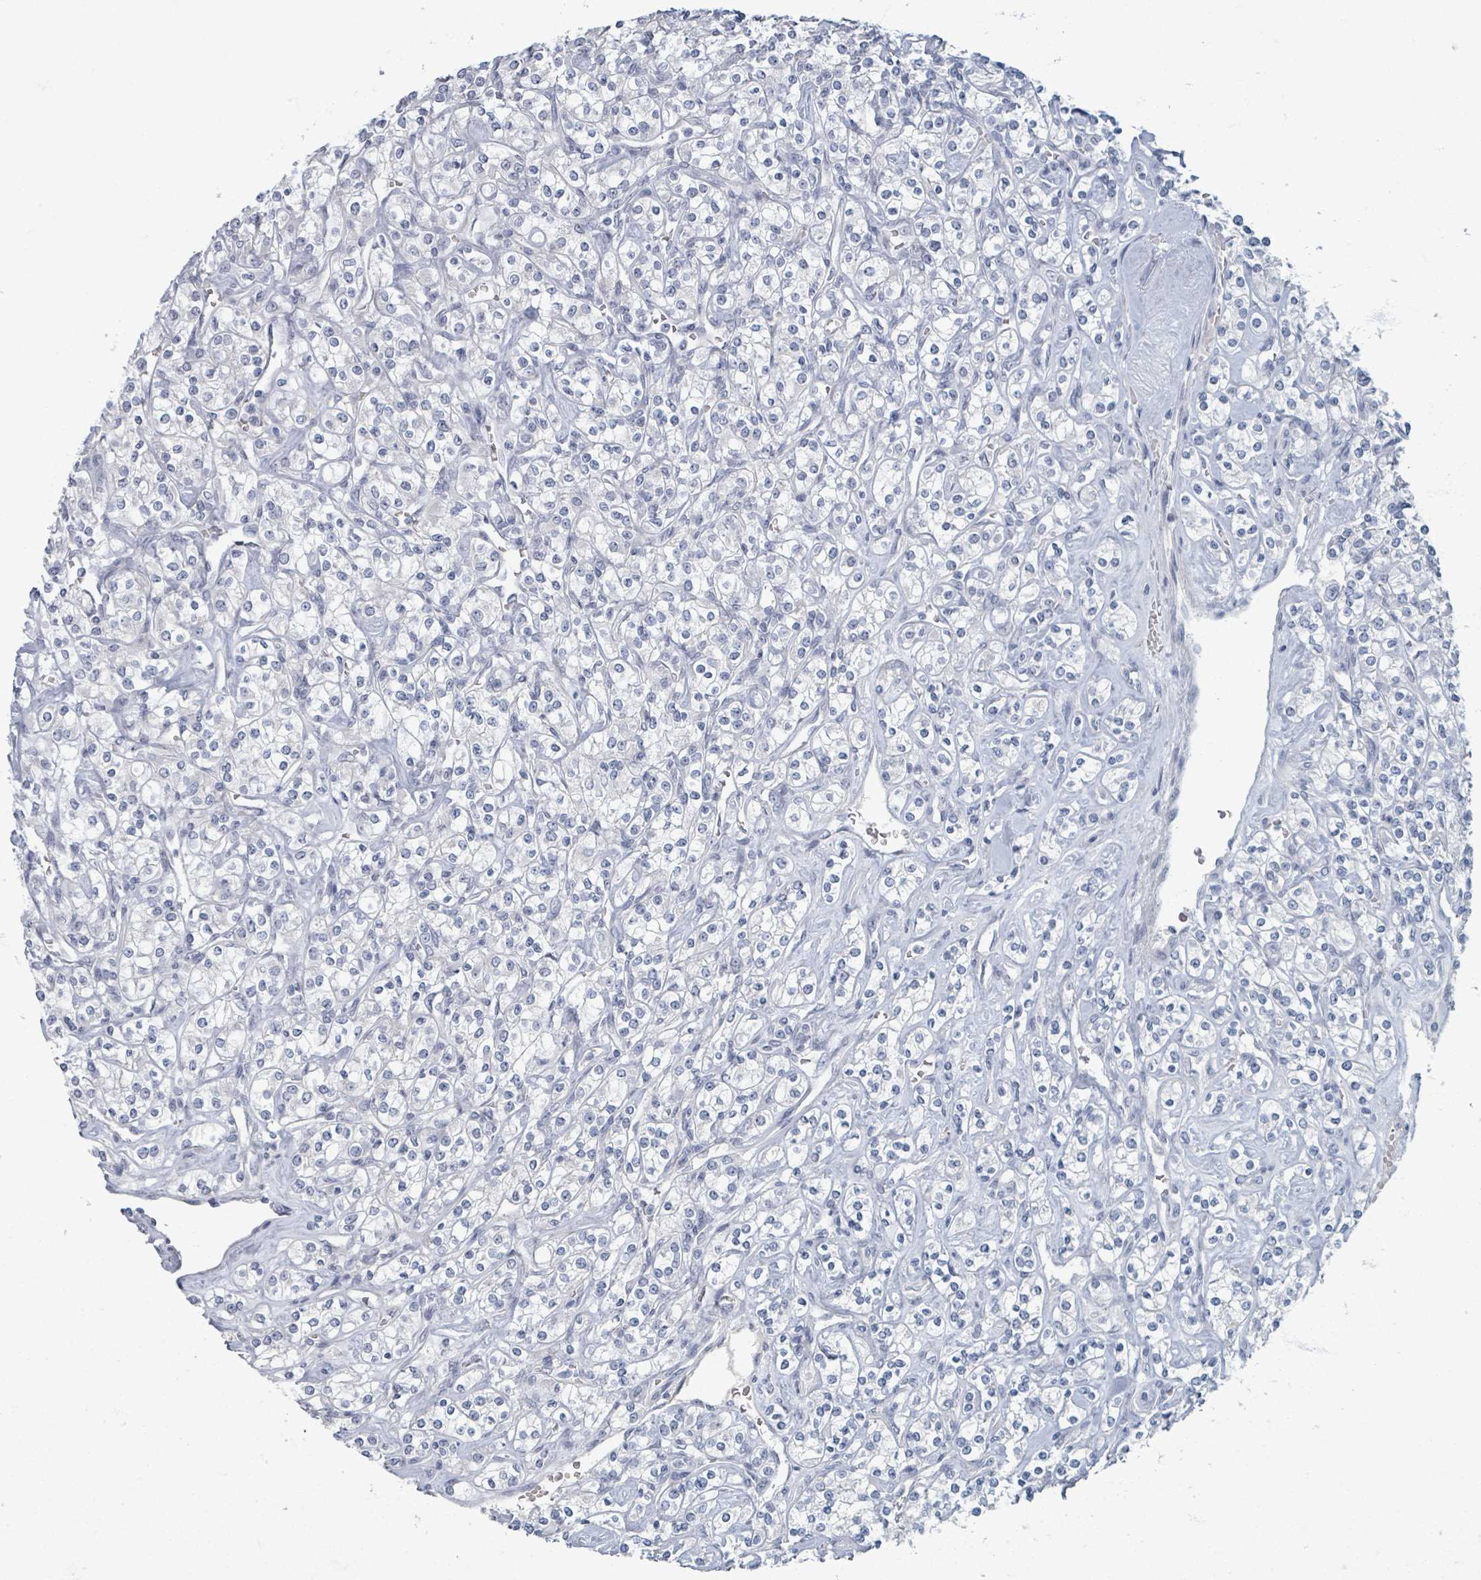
{"staining": {"intensity": "negative", "quantity": "none", "location": "none"}, "tissue": "renal cancer", "cell_type": "Tumor cells", "image_type": "cancer", "snomed": [{"axis": "morphology", "description": "Adenocarcinoma, NOS"}, {"axis": "topography", "description": "Kidney"}], "caption": "A photomicrograph of human renal cancer is negative for staining in tumor cells. (Brightfield microscopy of DAB (3,3'-diaminobenzidine) IHC at high magnification).", "gene": "WNT11", "patient": {"sex": "male", "age": 77}}